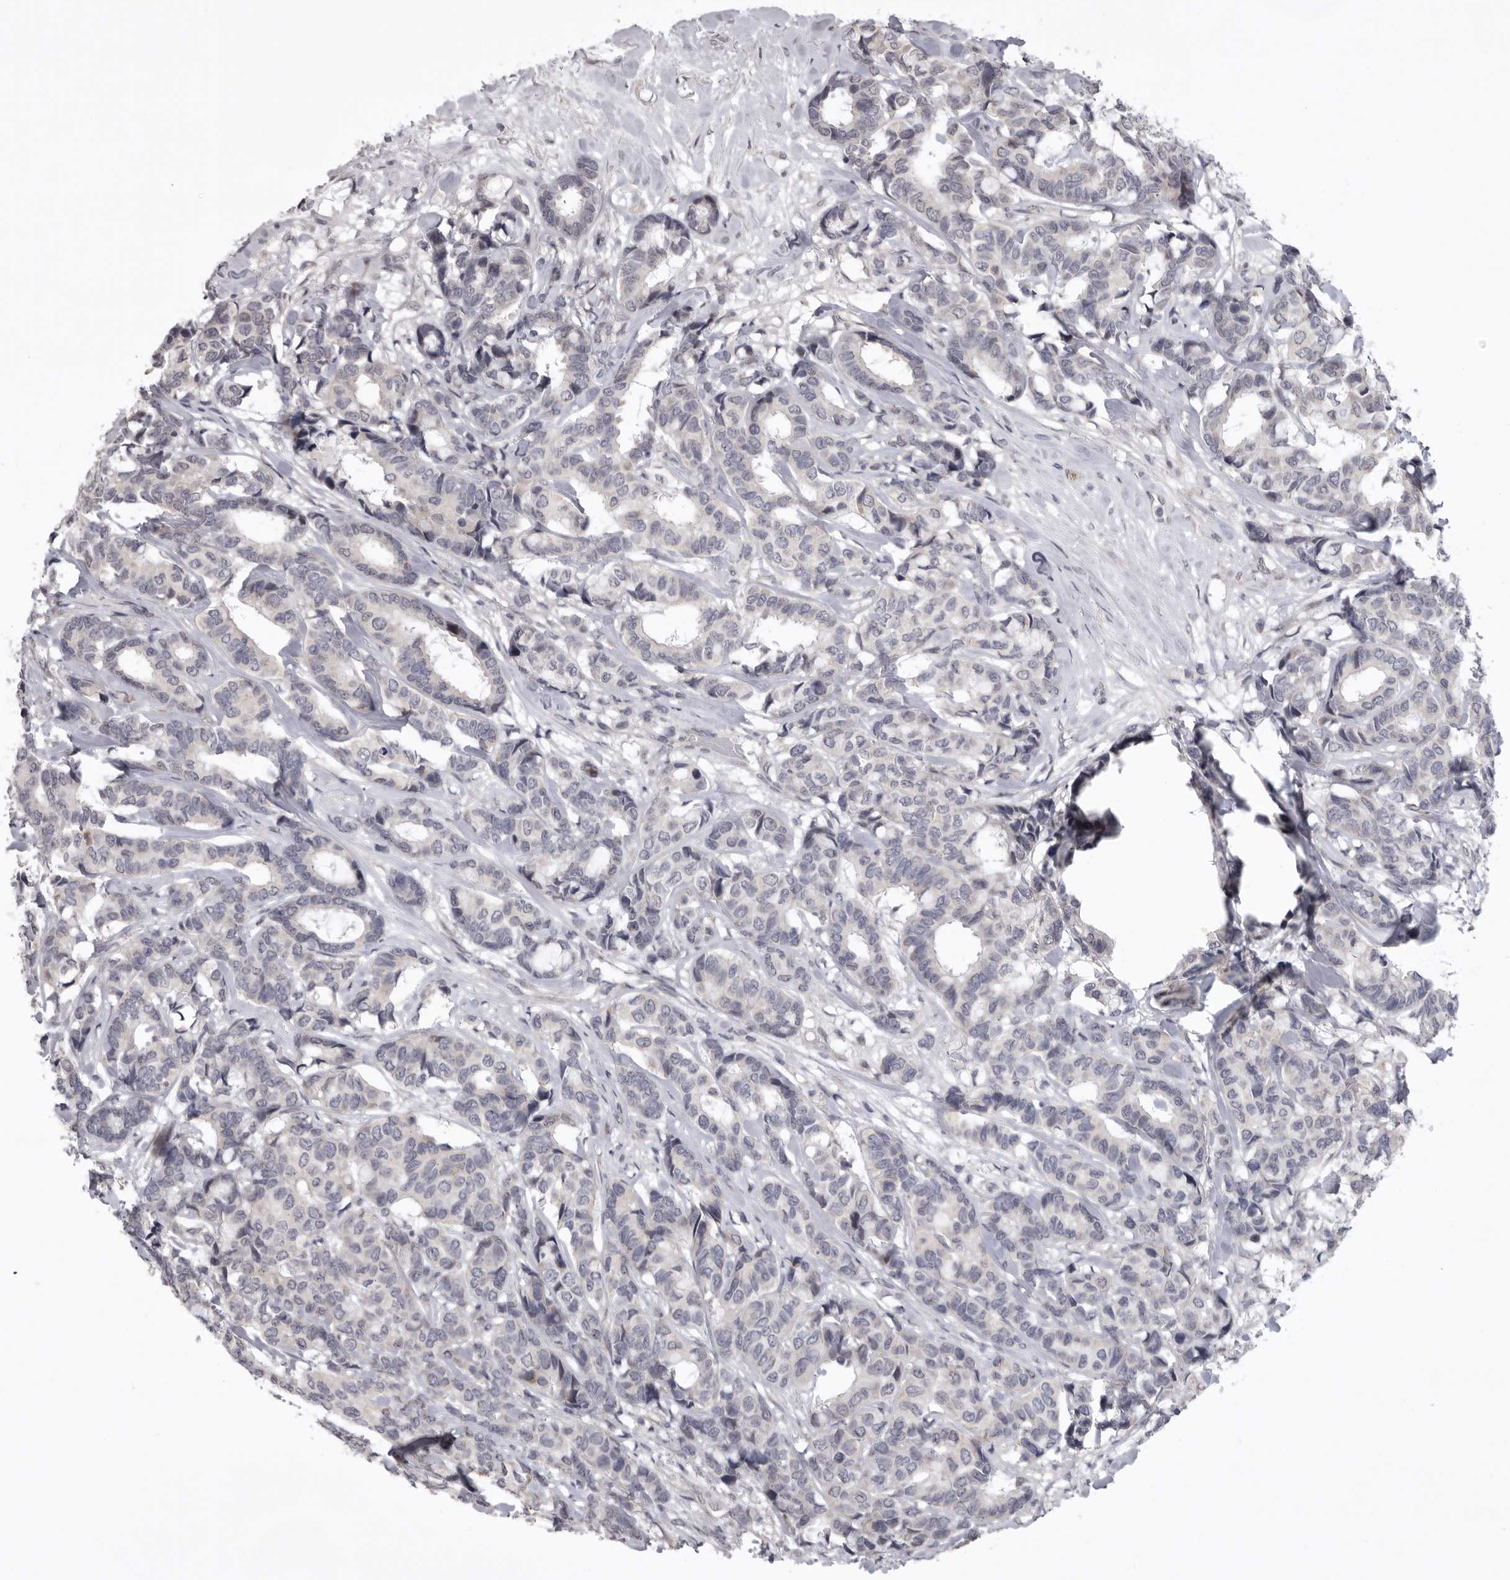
{"staining": {"intensity": "negative", "quantity": "none", "location": "none"}, "tissue": "breast cancer", "cell_type": "Tumor cells", "image_type": "cancer", "snomed": [{"axis": "morphology", "description": "Duct carcinoma"}, {"axis": "topography", "description": "Breast"}], "caption": "Histopathology image shows no protein positivity in tumor cells of breast cancer tissue.", "gene": "C1orf109", "patient": {"sex": "female", "age": 87}}